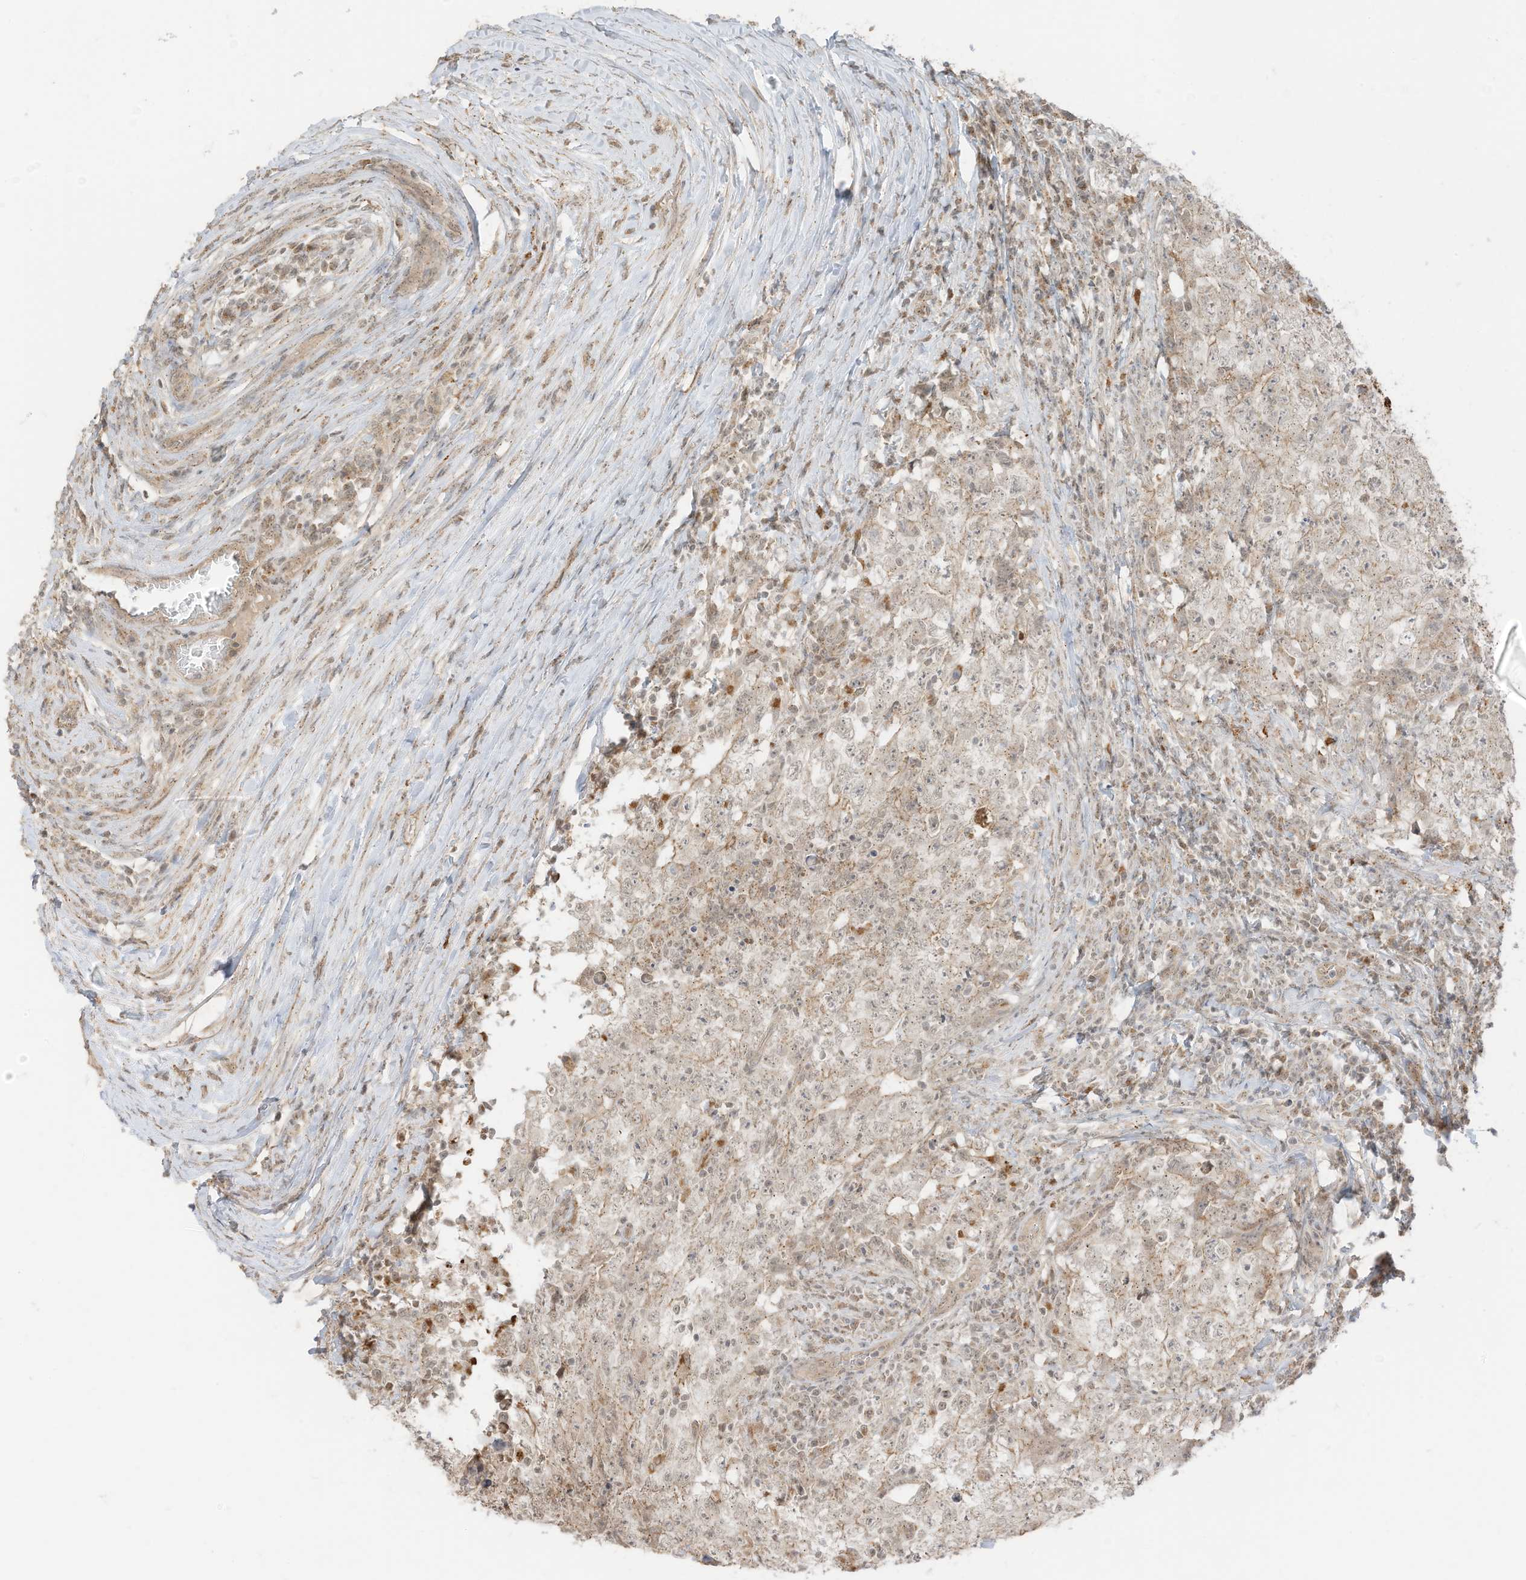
{"staining": {"intensity": "weak", "quantity": "<25%", "location": "cytoplasmic/membranous"}, "tissue": "testis cancer", "cell_type": "Tumor cells", "image_type": "cancer", "snomed": [{"axis": "morphology", "description": "Carcinoma, Embryonal, NOS"}, {"axis": "topography", "description": "Testis"}], "caption": "Embryonal carcinoma (testis) stained for a protein using immunohistochemistry exhibits no expression tumor cells.", "gene": "N4BP3", "patient": {"sex": "male", "age": 26}}